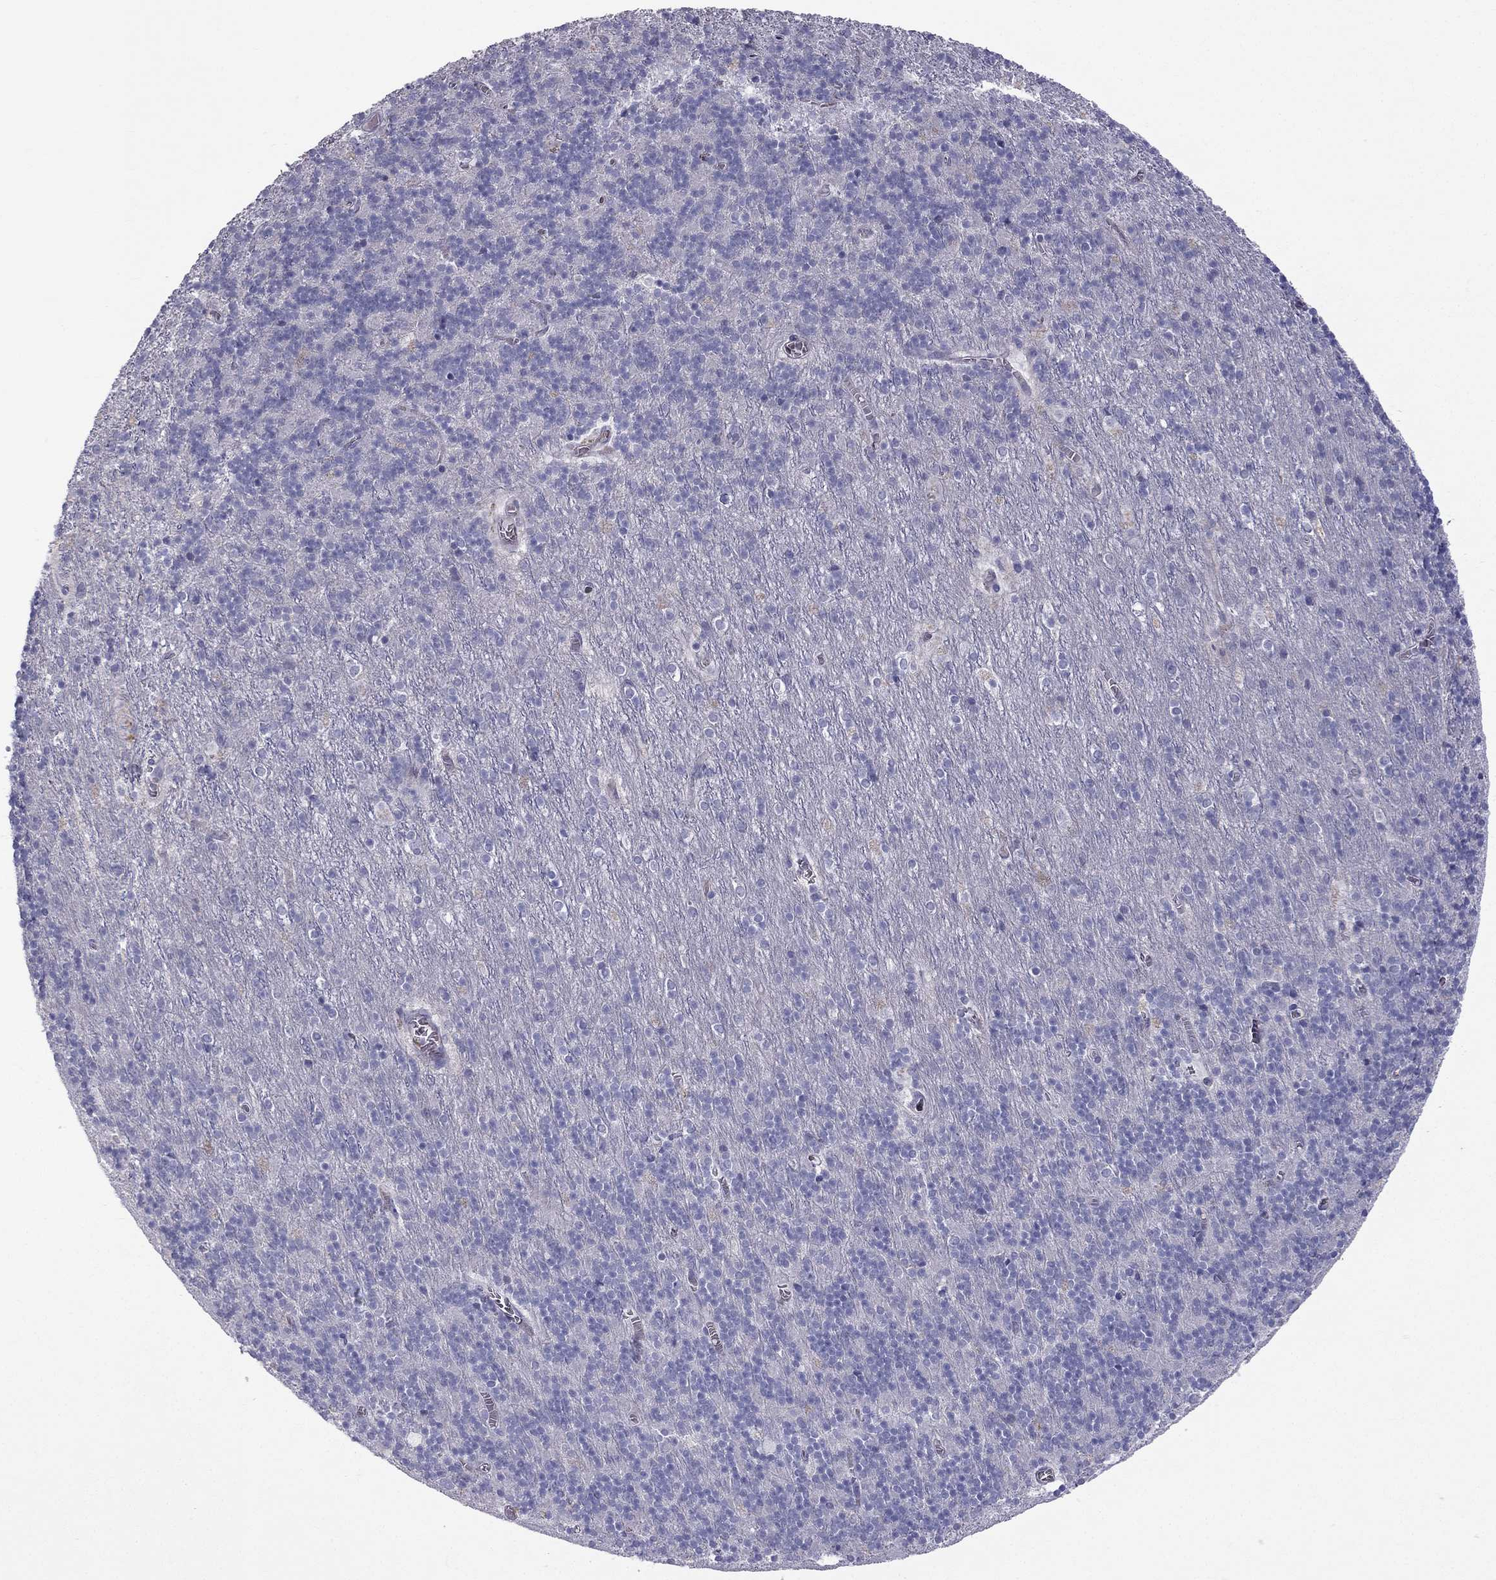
{"staining": {"intensity": "negative", "quantity": "none", "location": "none"}, "tissue": "cerebellum", "cell_type": "Cells in granular layer", "image_type": "normal", "snomed": [{"axis": "morphology", "description": "Normal tissue, NOS"}, {"axis": "topography", "description": "Cerebellum"}], "caption": "Cerebellum stained for a protein using immunohistochemistry shows no expression cells in granular layer.", "gene": "STOML3", "patient": {"sex": "male", "age": 70}}